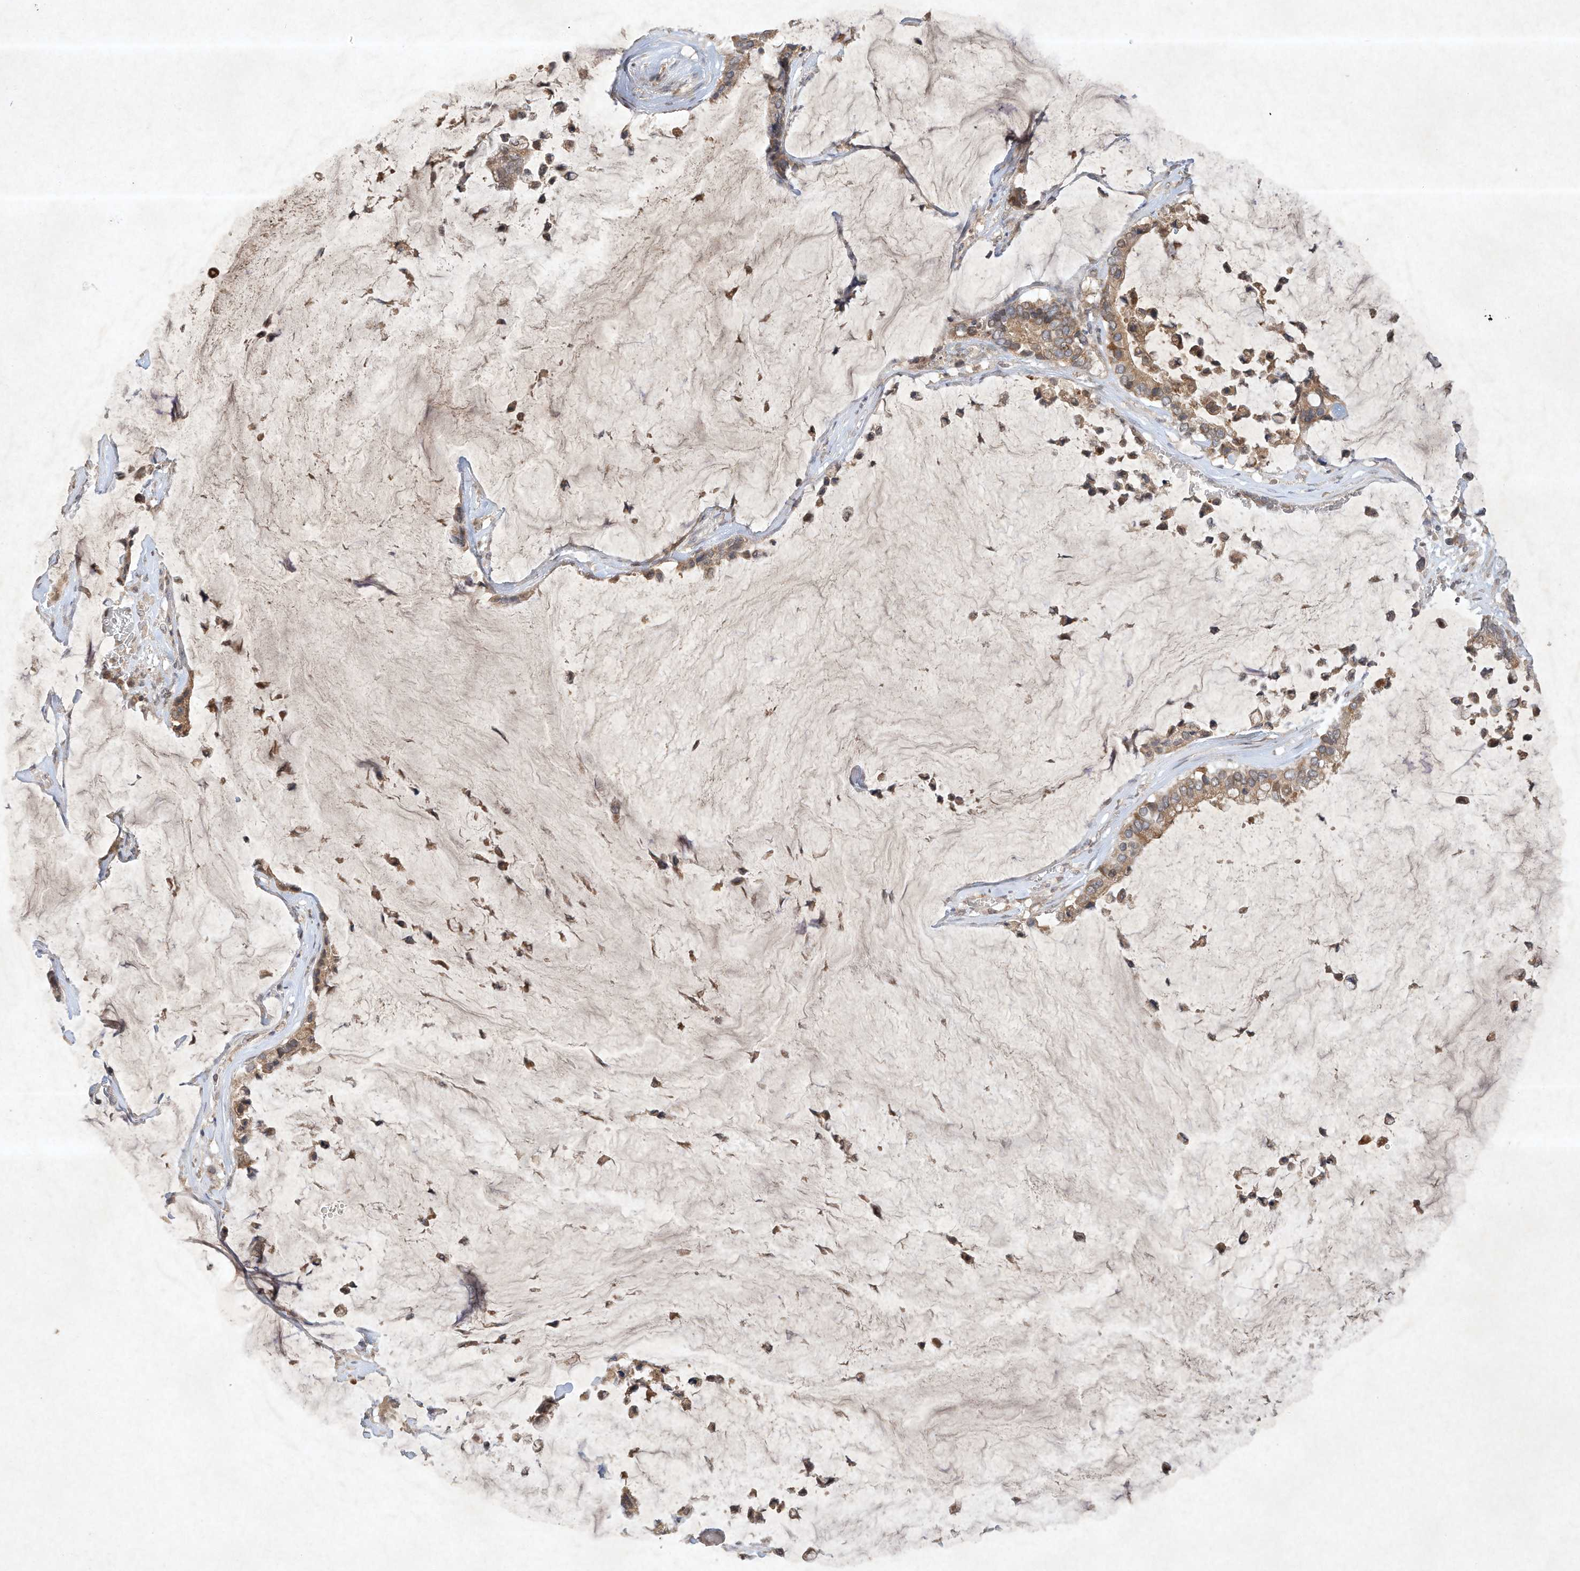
{"staining": {"intensity": "weak", "quantity": ">75%", "location": "cytoplasmic/membranous"}, "tissue": "pancreatic cancer", "cell_type": "Tumor cells", "image_type": "cancer", "snomed": [{"axis": "morphology", "description": "Adenocarcinoma, NOS"}, {"axis": "topography", "description": "Pancreas"}], "caption": "DAB (3,3'-diaminobenzidine) immunohistochemical staining of pancreatic cancer demonstrates weak cytoplasmic/membranous protein positivity in about >75% of tumor cells.", "gene": "BTRC", "patient": {"sex": "male", "age": 41}}